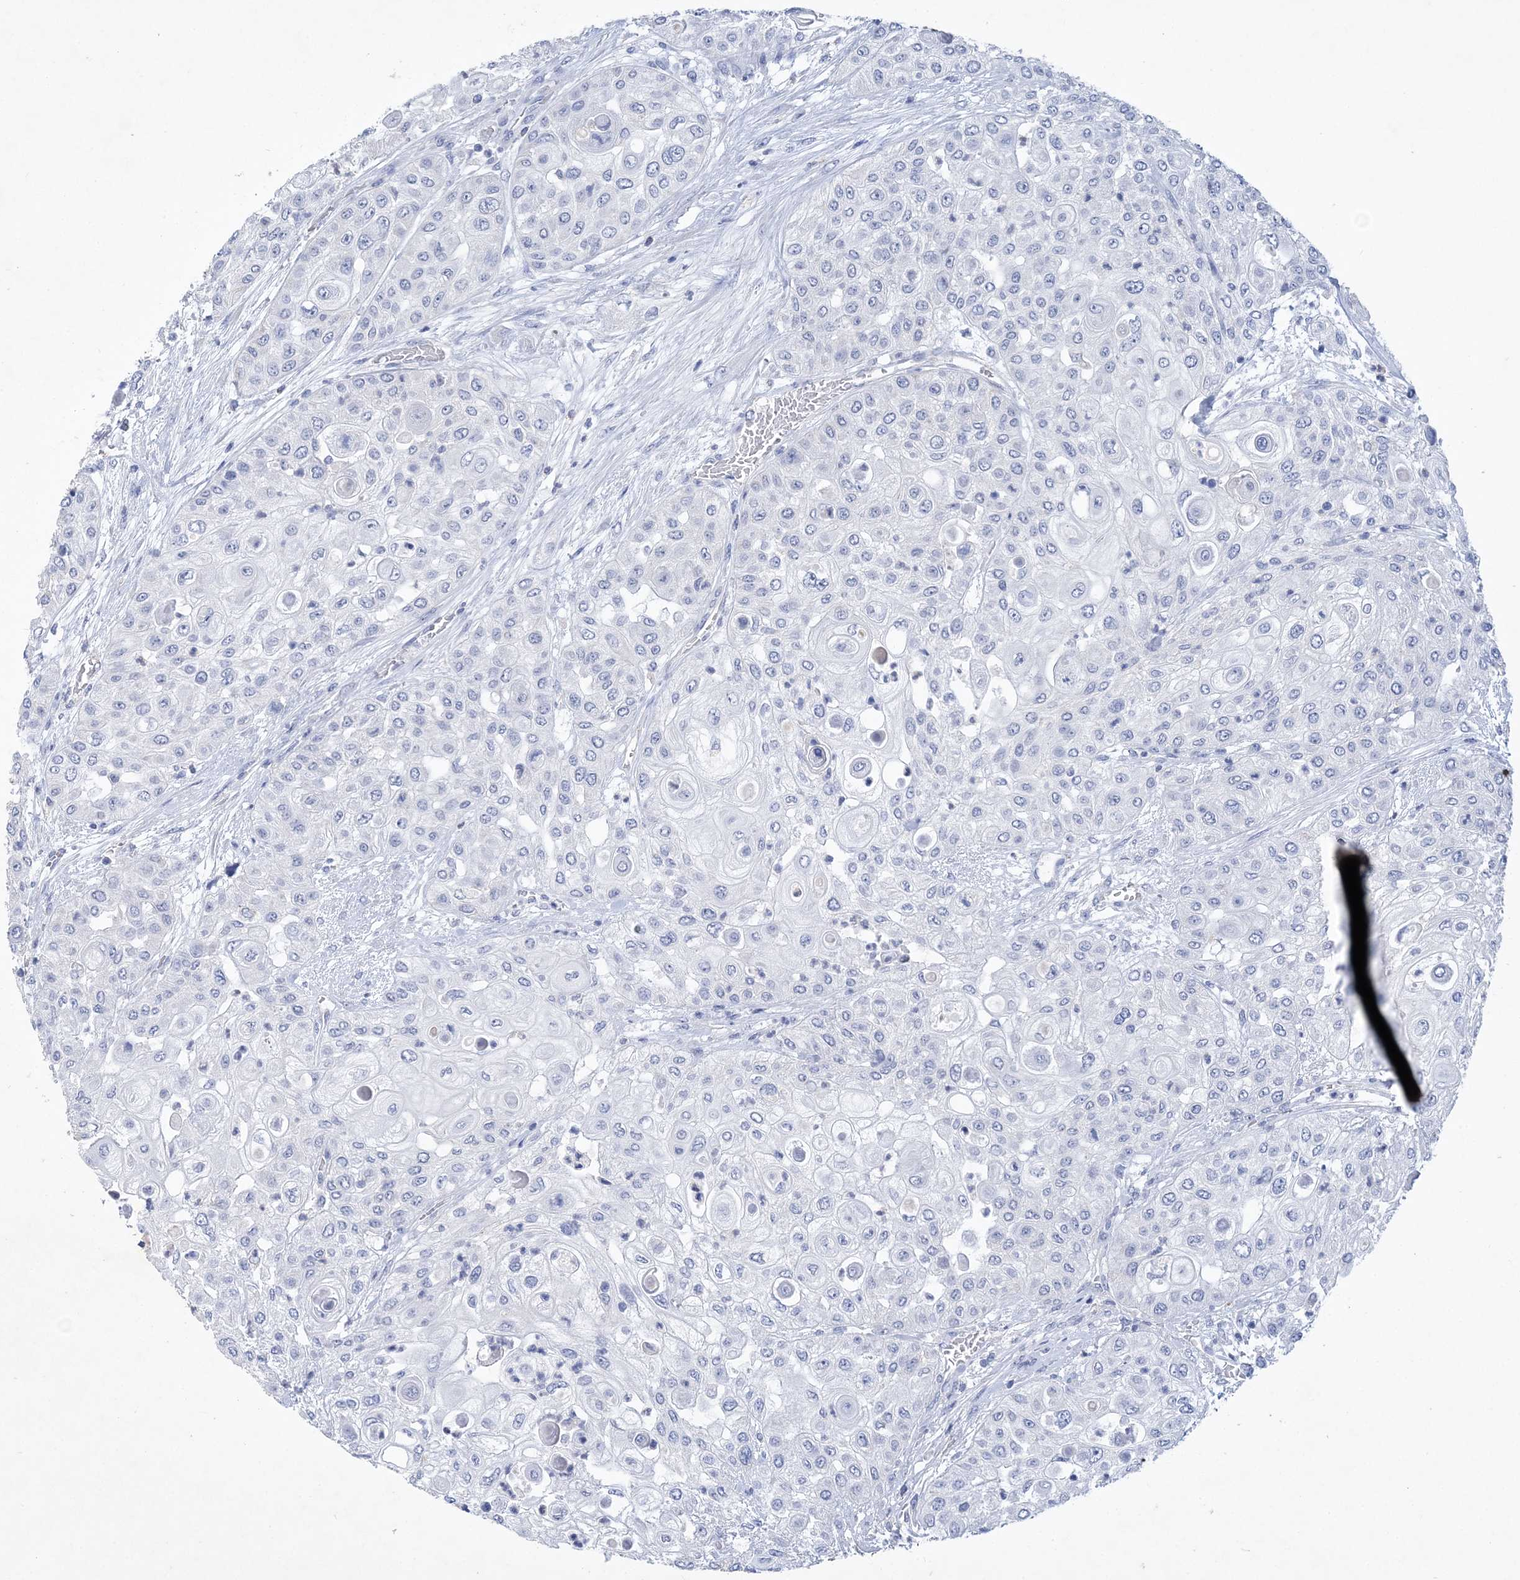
{"staining": {"intensity": "negative", "quantity": "none", "location": "none"}, "tissue": "urothelial cancer", "cell_type": "Tumor cells", "image_type": "cancer", "snomed": [{"axis": "morphology", "description": "Urothelial carcinoma, High grade"}, {"axis": "topography", "description": "Urinary bladder"}], "caption": "High power microscopy image of an IHC photomicrograph of high-grade urothelial carcinoma, revealing no significant positivity in tumor cells.", "gene": "COPS8", "patient": {"sex": "female", "age": 79}}